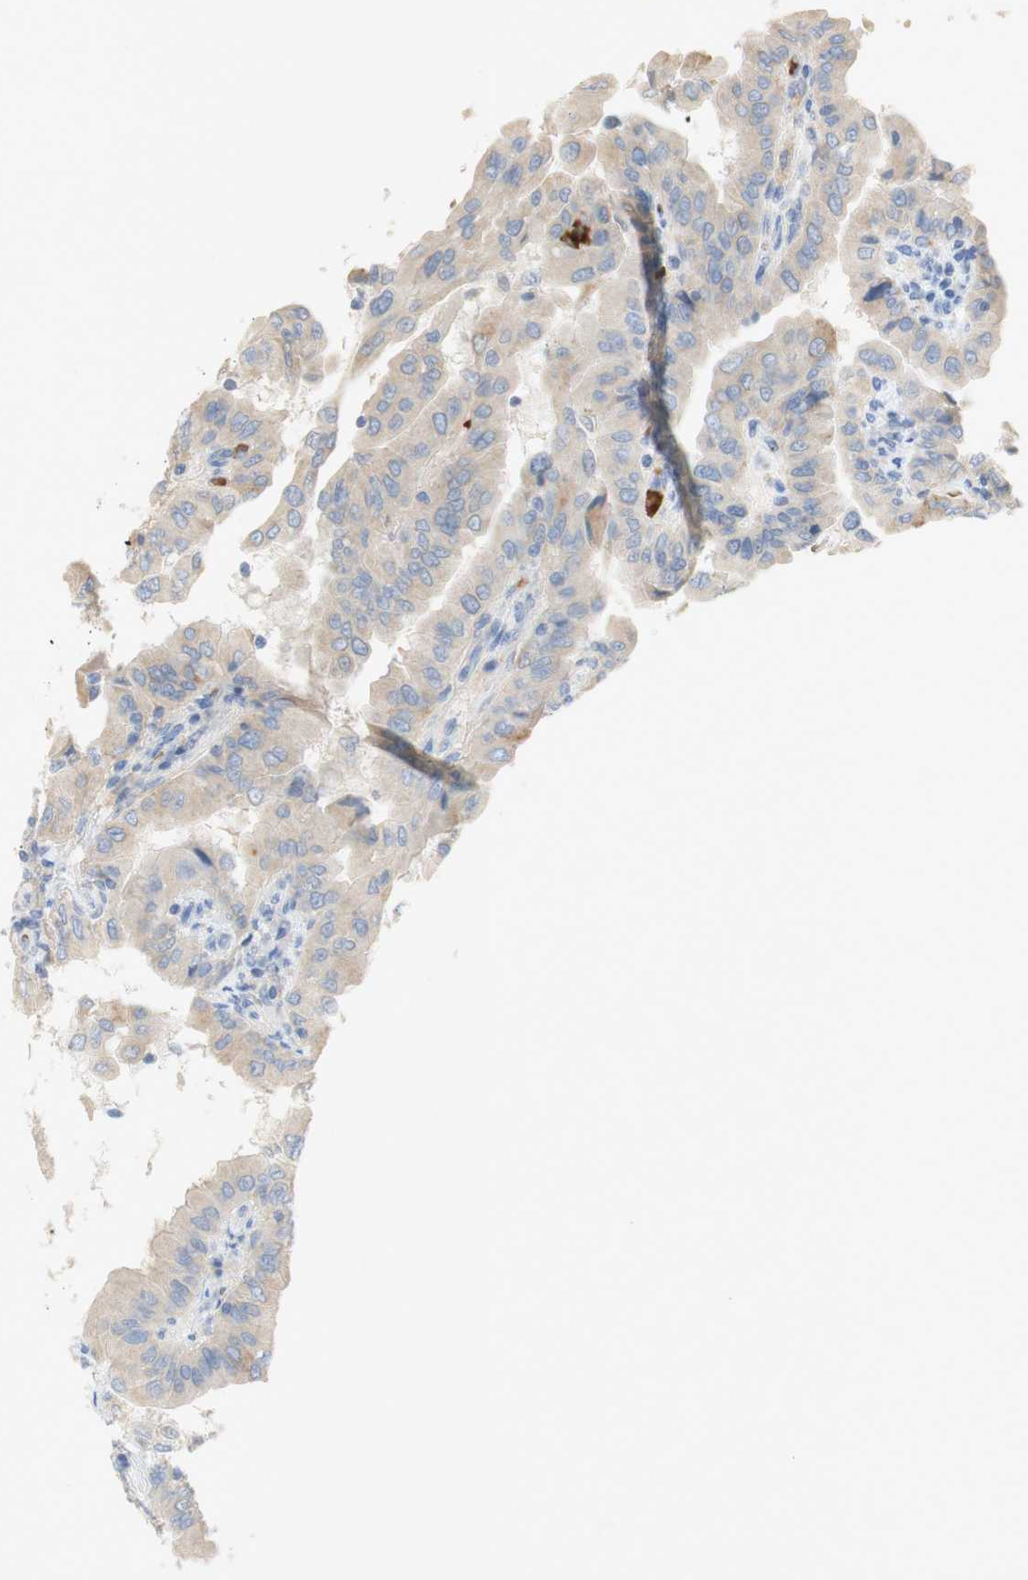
{"staining": {"intensity": "weak", "quantity": "<25%", "location": "cytoplasmic/membranous"}, "tissue": "thyroid cancer", "cell_type": "Tumor cells", "image_type": "cancer", "snomed": [{"axis": "morphology", "description": "Papillary adenocarcinoma, NOS"}, {"axis": "topography", "description": "Thyroid gland"}], "caption": "IHC photomicrograph of thyroid papillary adenocarcinoma stained for a protein (brown), which shows no positivity in tumor cells.", "gene": "EPO", "patient": {"sex": "male", "age": 33}}